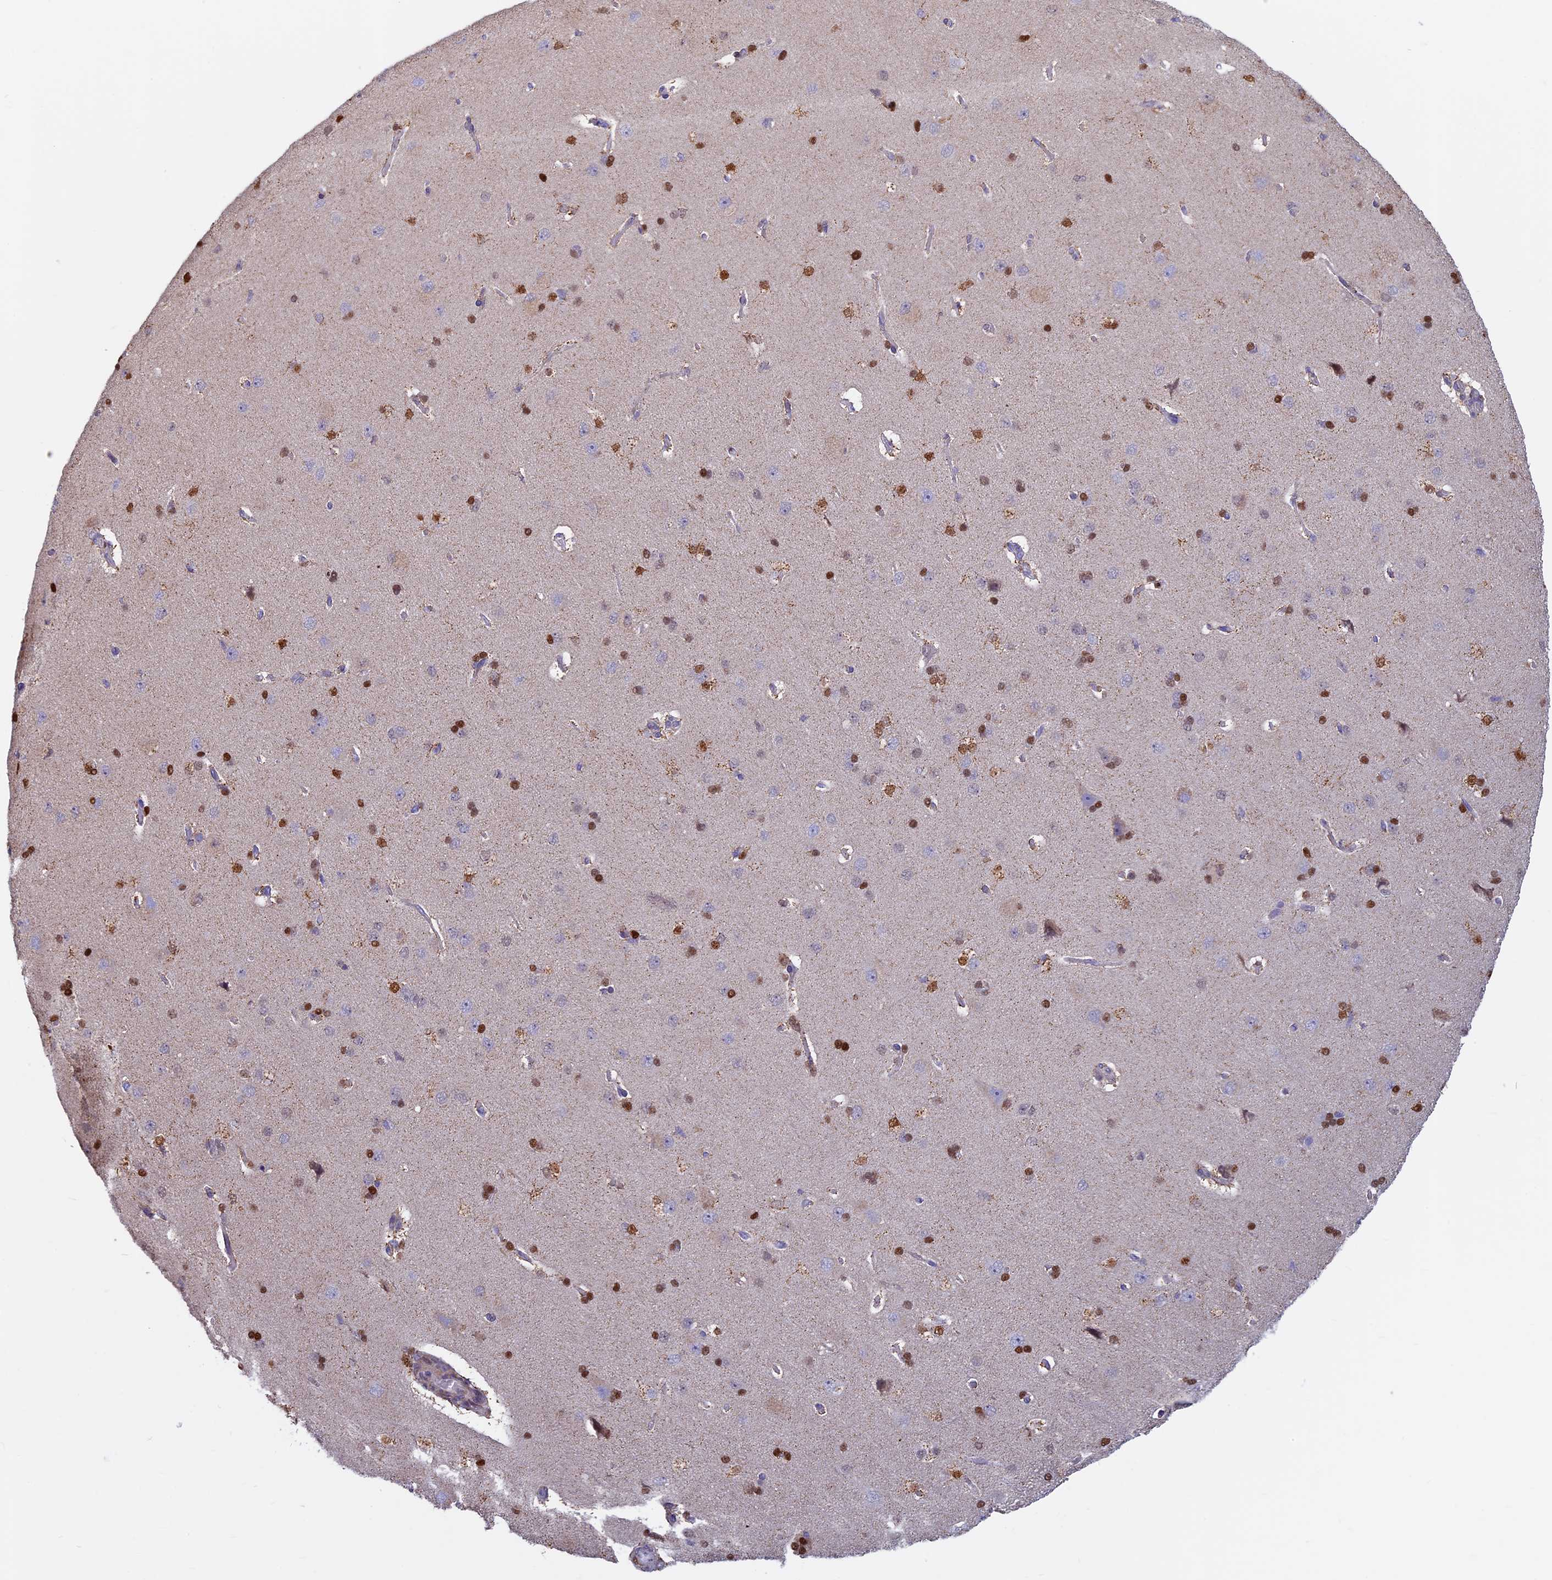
{"staining": {"intensity": "negative", "quantity": "none", "location": "none"}, "tissue": "cerebral cortex", "cell_type": "Endothelial cells", "image_type": "normal", "snomed": [{"axis": "morphology", "description": "Normal tissue, NOS"}, {"axis": "topography", "description": "Cerebral cortex"}], "caption": "Immunohistochemistry micrograph of normal cerebral cortex stained for a protein (brown), which displays no staining in endothelial cells.", "gene": "ACSS1", "patient": {"sex": "male", "age": 62}}